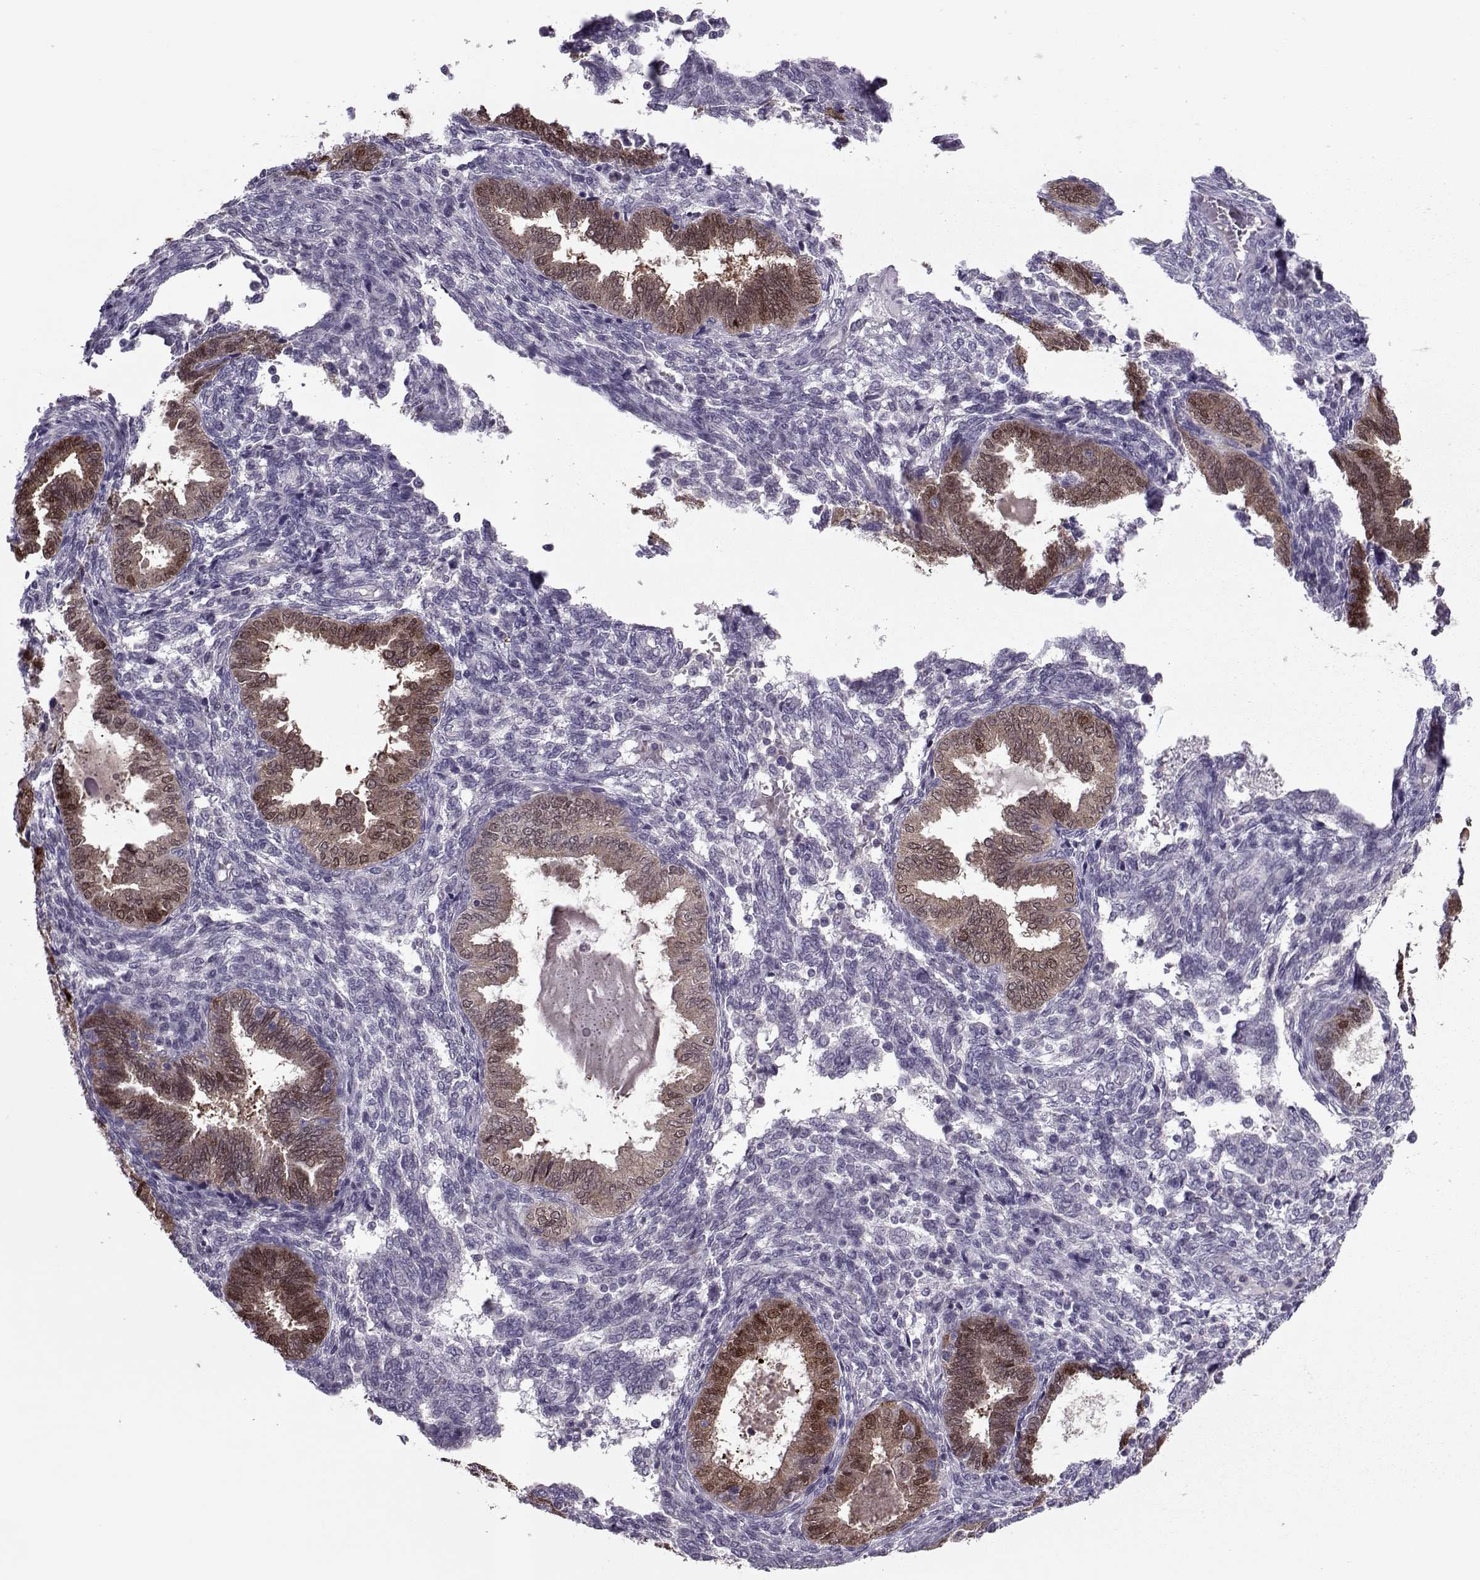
{"staining": {"intensity": "negative", "quantity": "none", "location": "none"}, "tissue": "endometrium", "cell_type": "Cells in endometrial stroma", "image_type": "normal", "snomed": [{"axis": "morphology", "description": "Normal tissue, NOS"}, {"axis": "topography", "description": "Endometrium"}], "caption": "High power microscopy photomicrograph of an immunohistochemistry micrograph of unremarkable endometrium, revealing no significant positivity in cells in endometrial stroma.", "gene": "ASRGL1", "patient": {"sex": "female", "age": 42}}